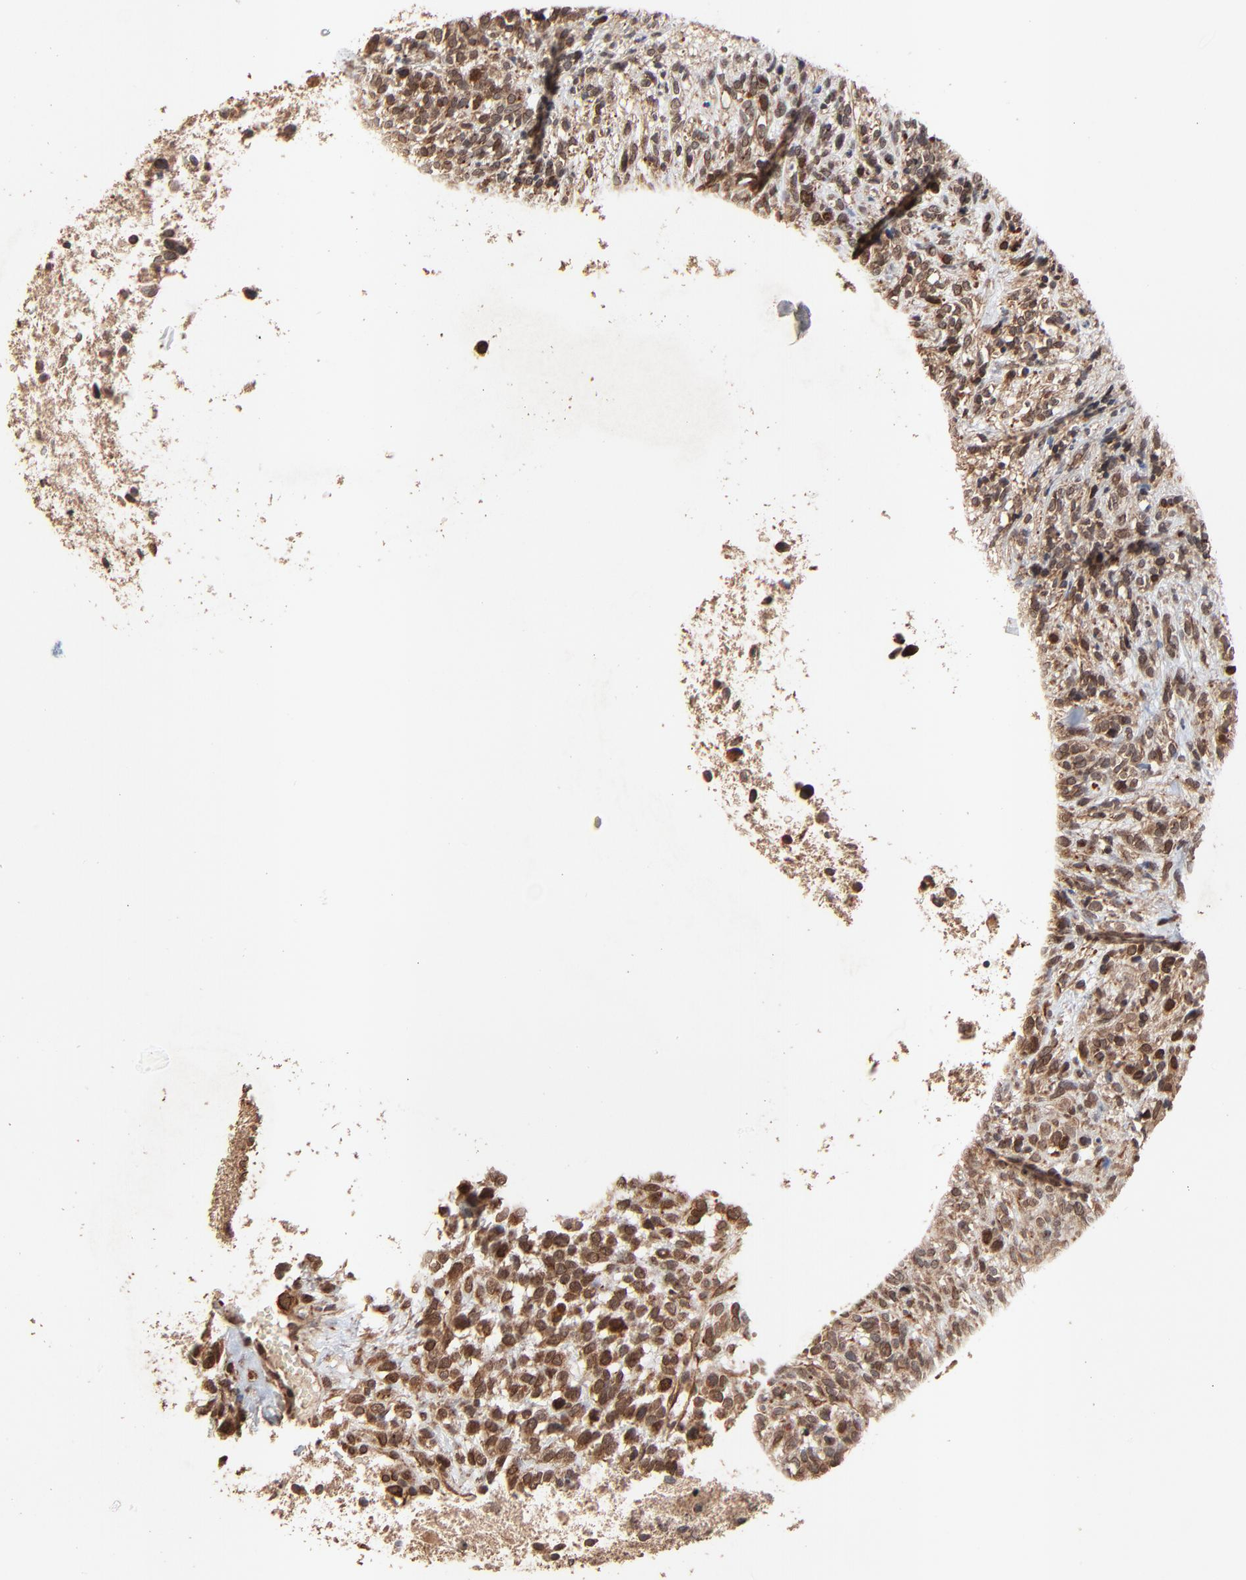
{"staining": {"intensity": "strong", "quantity": ">75%", "location": "nuclear"}, "tissue": "glioma", "cell_type": "Tumor cells", "image_type": "cancer", "snomed": [{"axis": "morphology", "description": "Glioma, malignant, High grade"}, {"axis": "topography", "description": "Brain"}], "caption": "The immunohistochemical stain labels strong nuclear positivity in tumor cells of glioma tissue.", "gene": "FAM227A", "patient": {"sex": "male", "age": 66}}